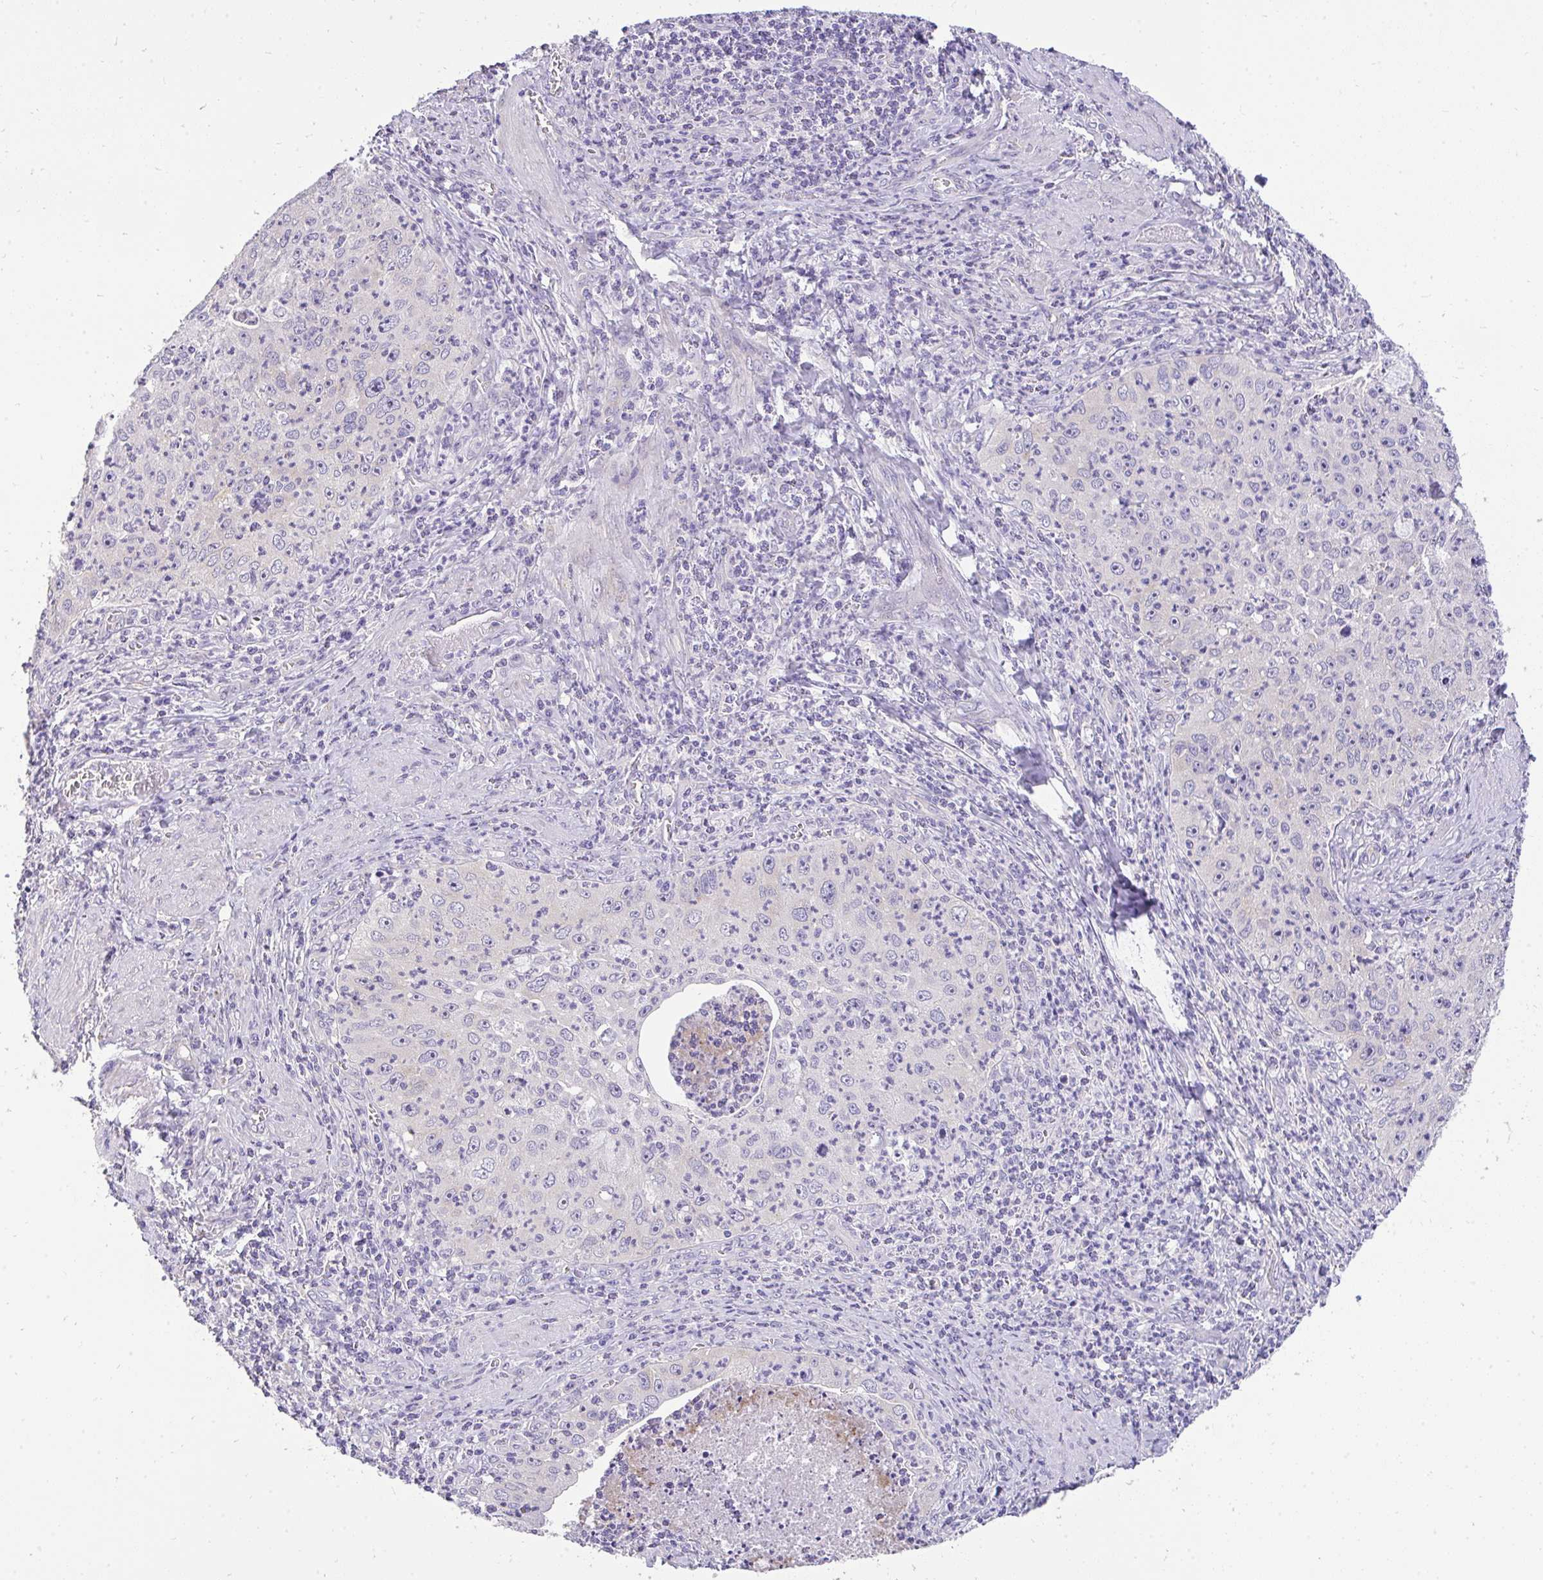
{"staining": {"intensity": "negative", "quantity": "none", "location": "none"}, "tissue": "cervical cancer", "cell_type": "Tumor cells", "image_type": "cancer", "snomed": [{"axis": "morphology", "description": "Squamous cell carcinoma, NOS"}, {"axis": "topography", "description": "Cervix"}], "caption": "DAB immunohistochemical staining of human squamous cell carcinoma (cervical) reveals no significant expression in tumor cells.", "gene": "VGLL3", "patient": {"sex": "female", "age": 30}}